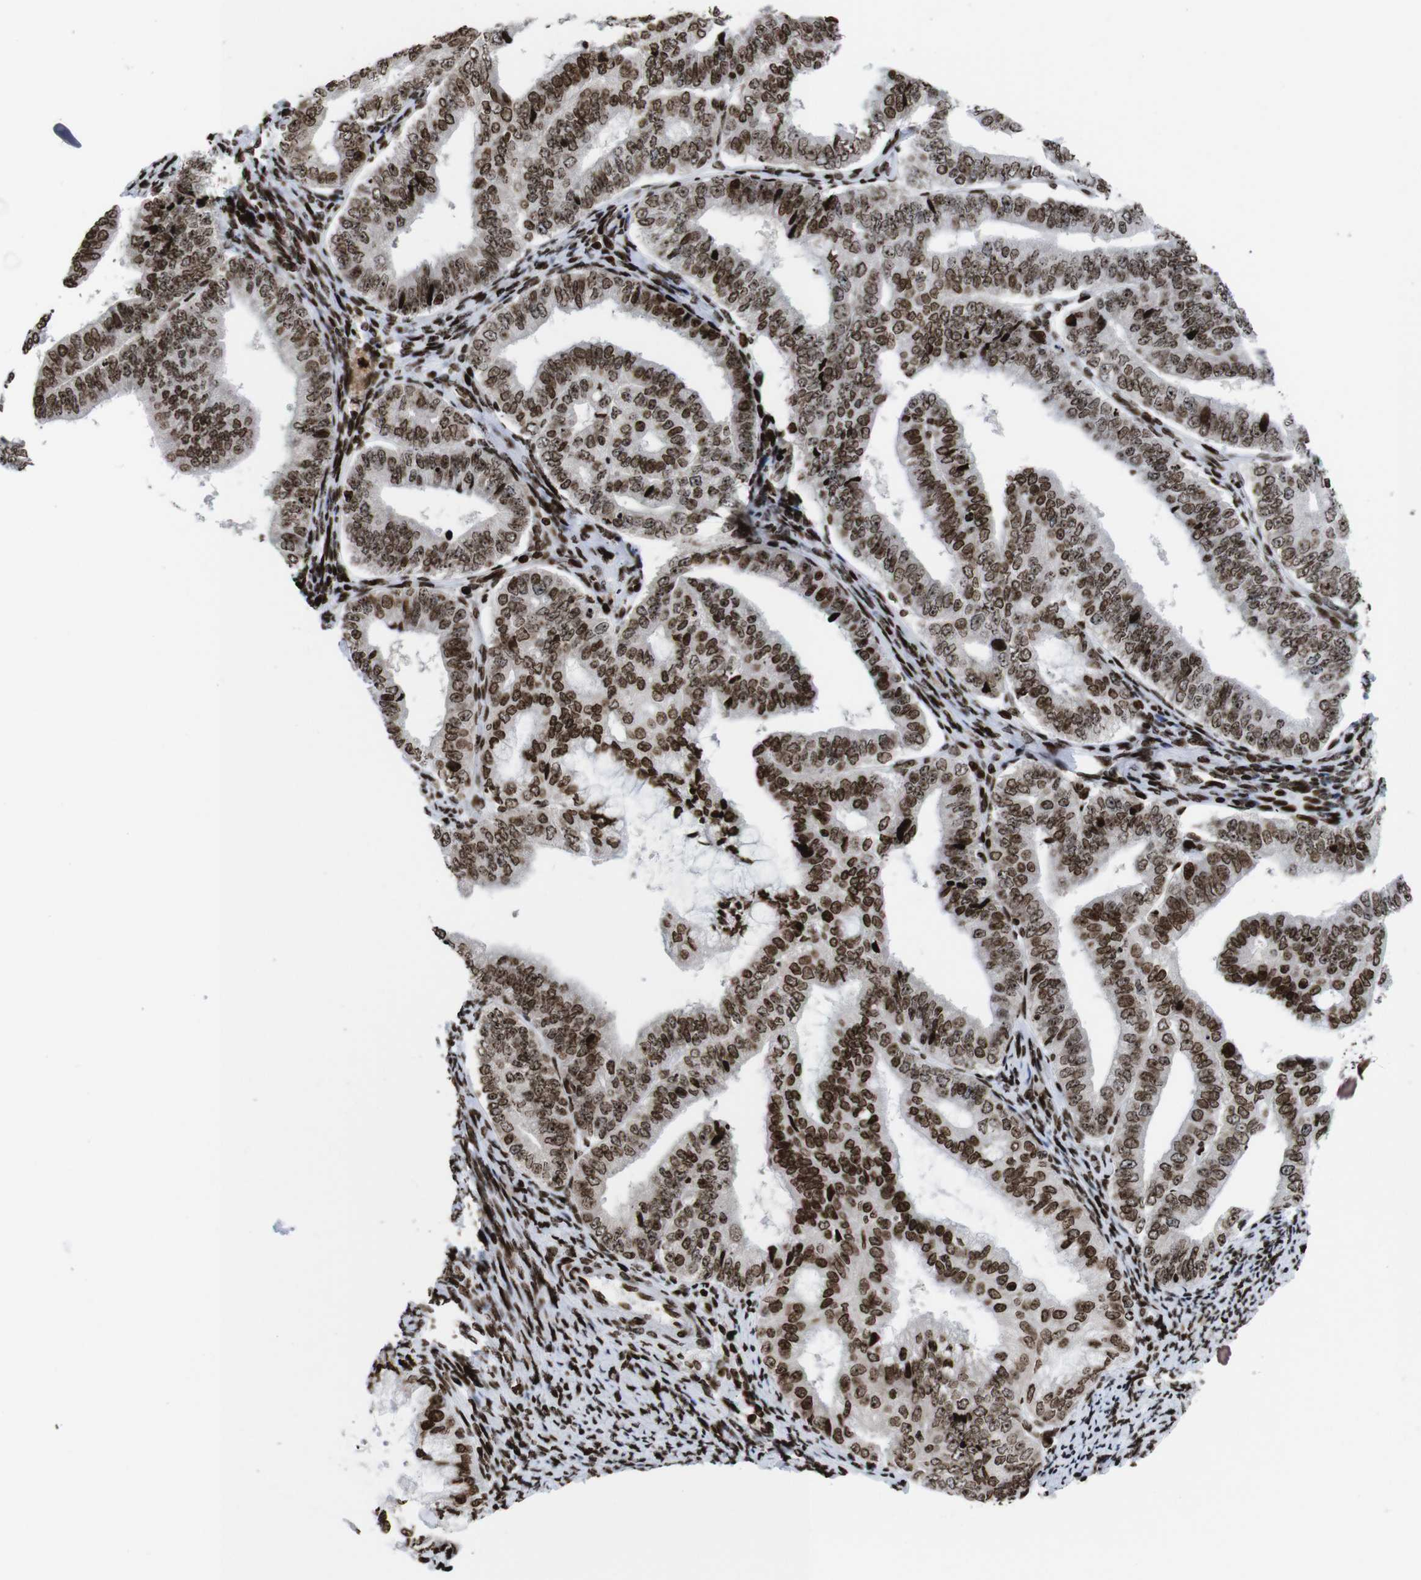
{"staining": {"intensity": "strong", "quantity": ">75%", "location": "cytoplasmic/membranous,nuclear"}, "tissue": "endometrial cancer", "cell_type": "Tumor cells", "image_type": "cancer", "snomed": [{"axis": "morphology", "description": "Adenocarcinoma, NOS"}, {"axis": "topography", "description": "Endometrium"}], "caption": "Endometrial adenocarcinoma stained with a protein marker reveals strong staining in tumor cells.", "gene": "H1-4", "patient": {"sex": "female", "age": 63}}